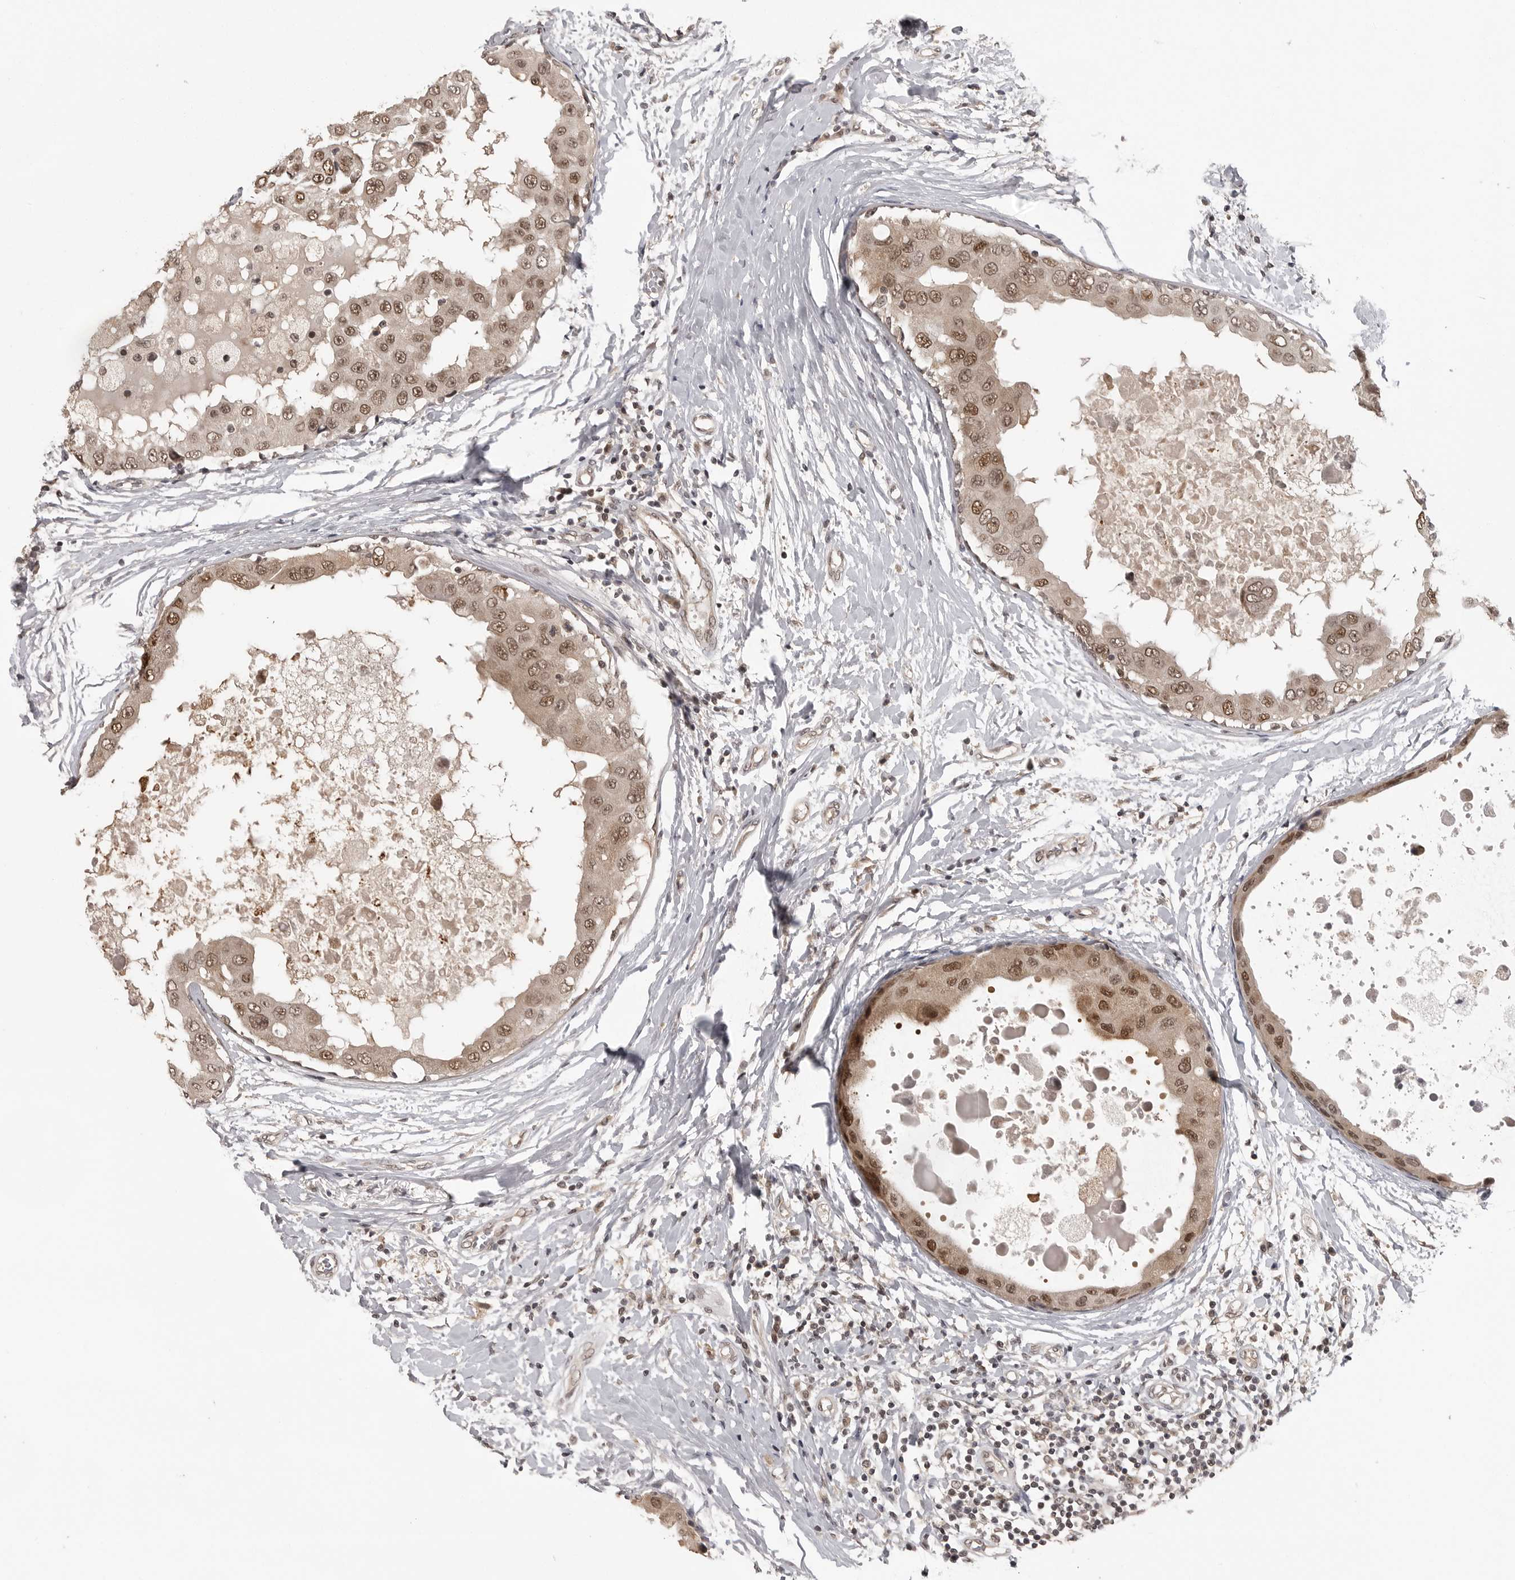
{"staining": {"intensity": "moderate", "quantity": ">75%", "location": "cytoplasmic/membranous,nuclear"}, "tissue": "breast cancer", "cell_type": "Tumor cells", "image_type": "cancer", "snomed": [{"axis": "morphology", "description": "Duct carcinoma"}, {"axis": "topography", "description": "Breast"}], "caption": "This photomicrograph exhibits immunohistochemistry (IHC) staining of human breast cancer (intraductal carcinoma), with medium moderate cytoplasmic/membranous and nuclear expression in about >75% of tumor cells.", "gene": "PEG3", "patient": {"sex": "female", "age": 27}}